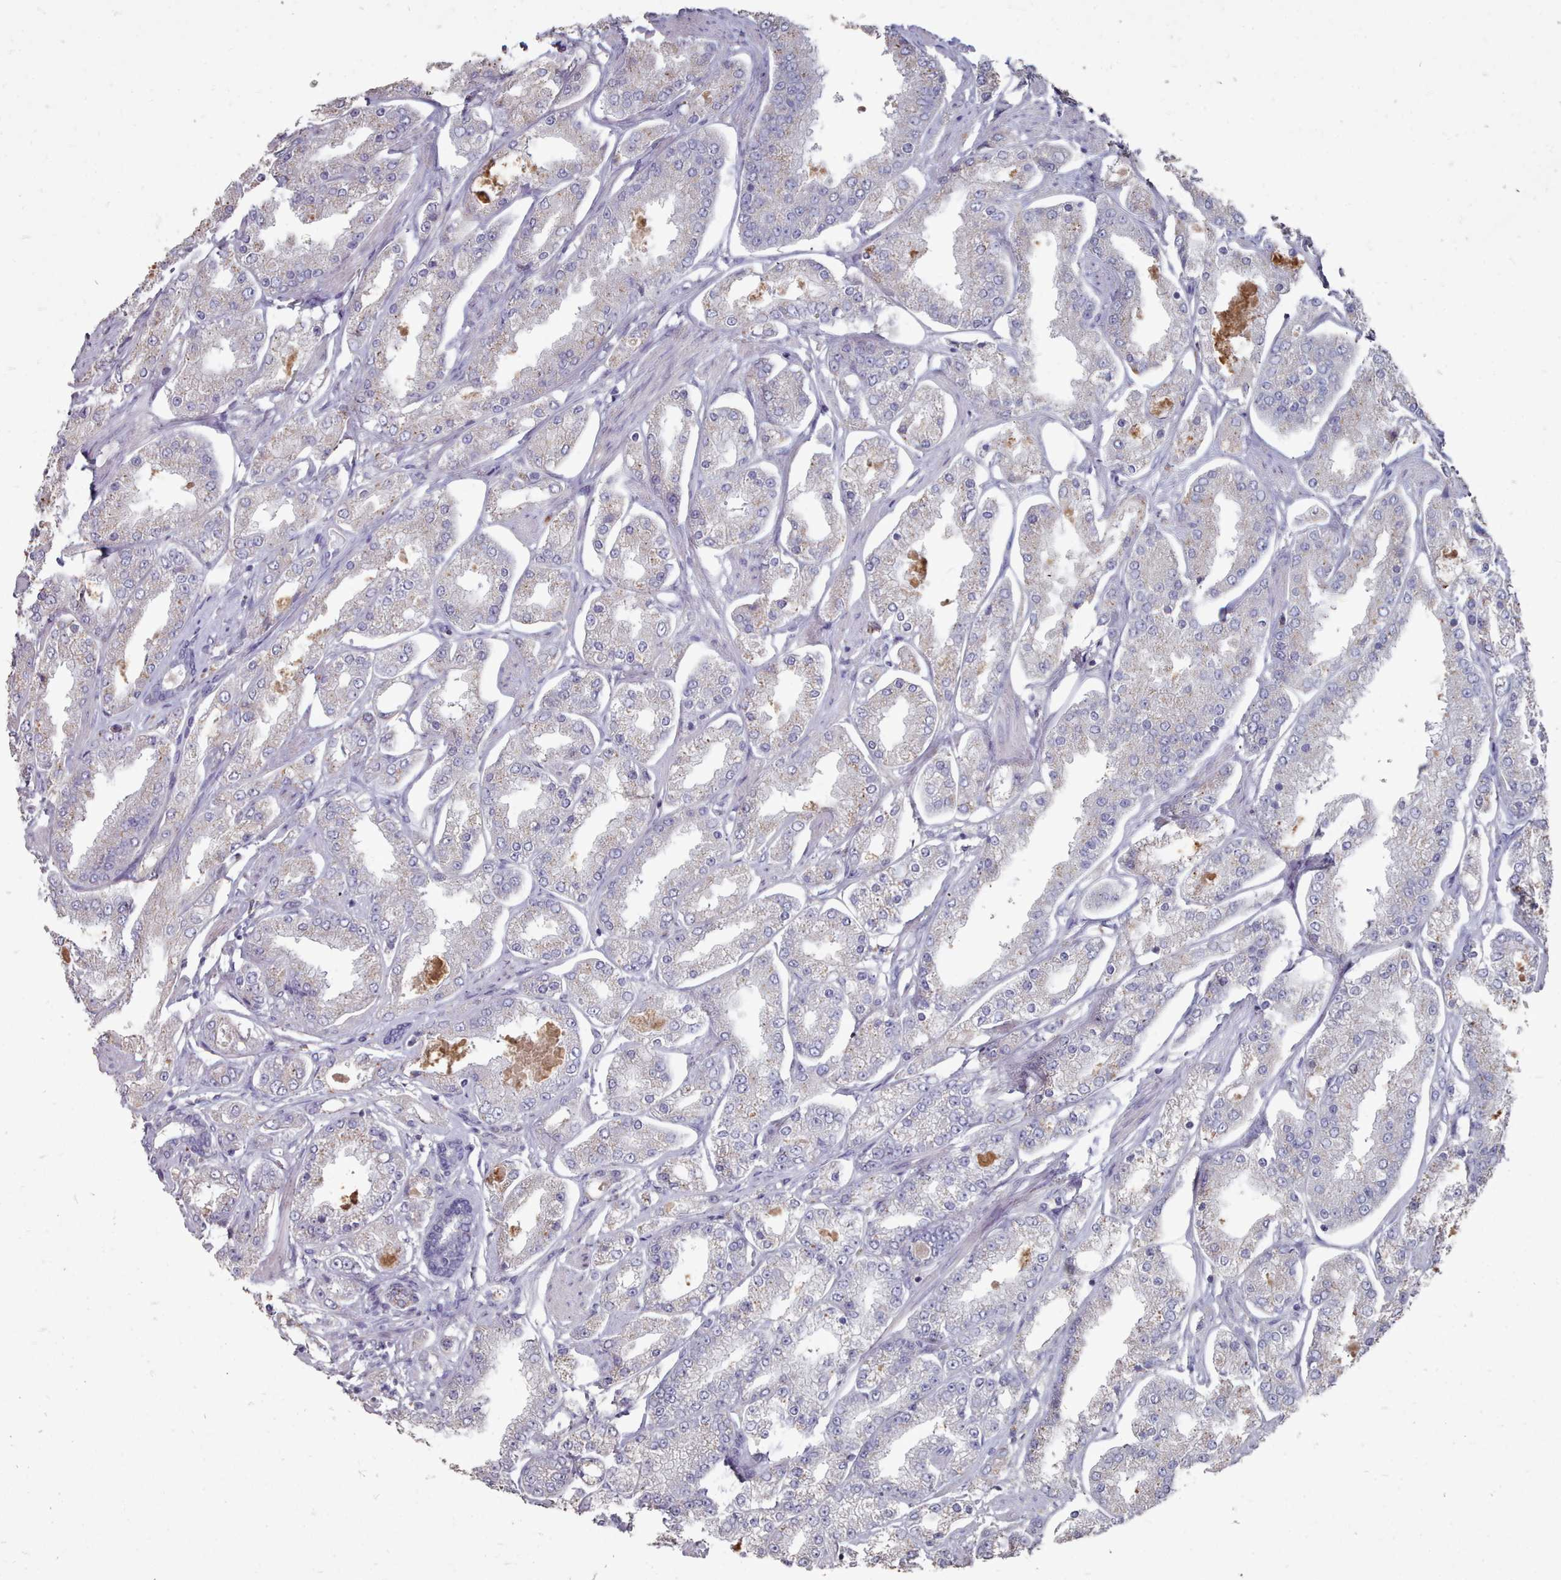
{"staining": {"intensity": "weak", "quantity": "<25%", "location": "cytoplasmic/membranous"}, "tissue": "prostate cancer", "cell_type": "Tumor cells", "image_type": "cancer", "snomed": [{"axis": "morphology", "description": "Adenocarcinoma, High grade"}, {"axis": "topography", "description": "Prostate"}], "caption": "DAB (3,3'-diaminobenzidine) immunohistochemical staining of human high-grade adenocarcinoma (prostate) shows no significant positivity in tumor cells.", "gene": "OTULINL", "patient": {"sex": "male", "age": 69}}